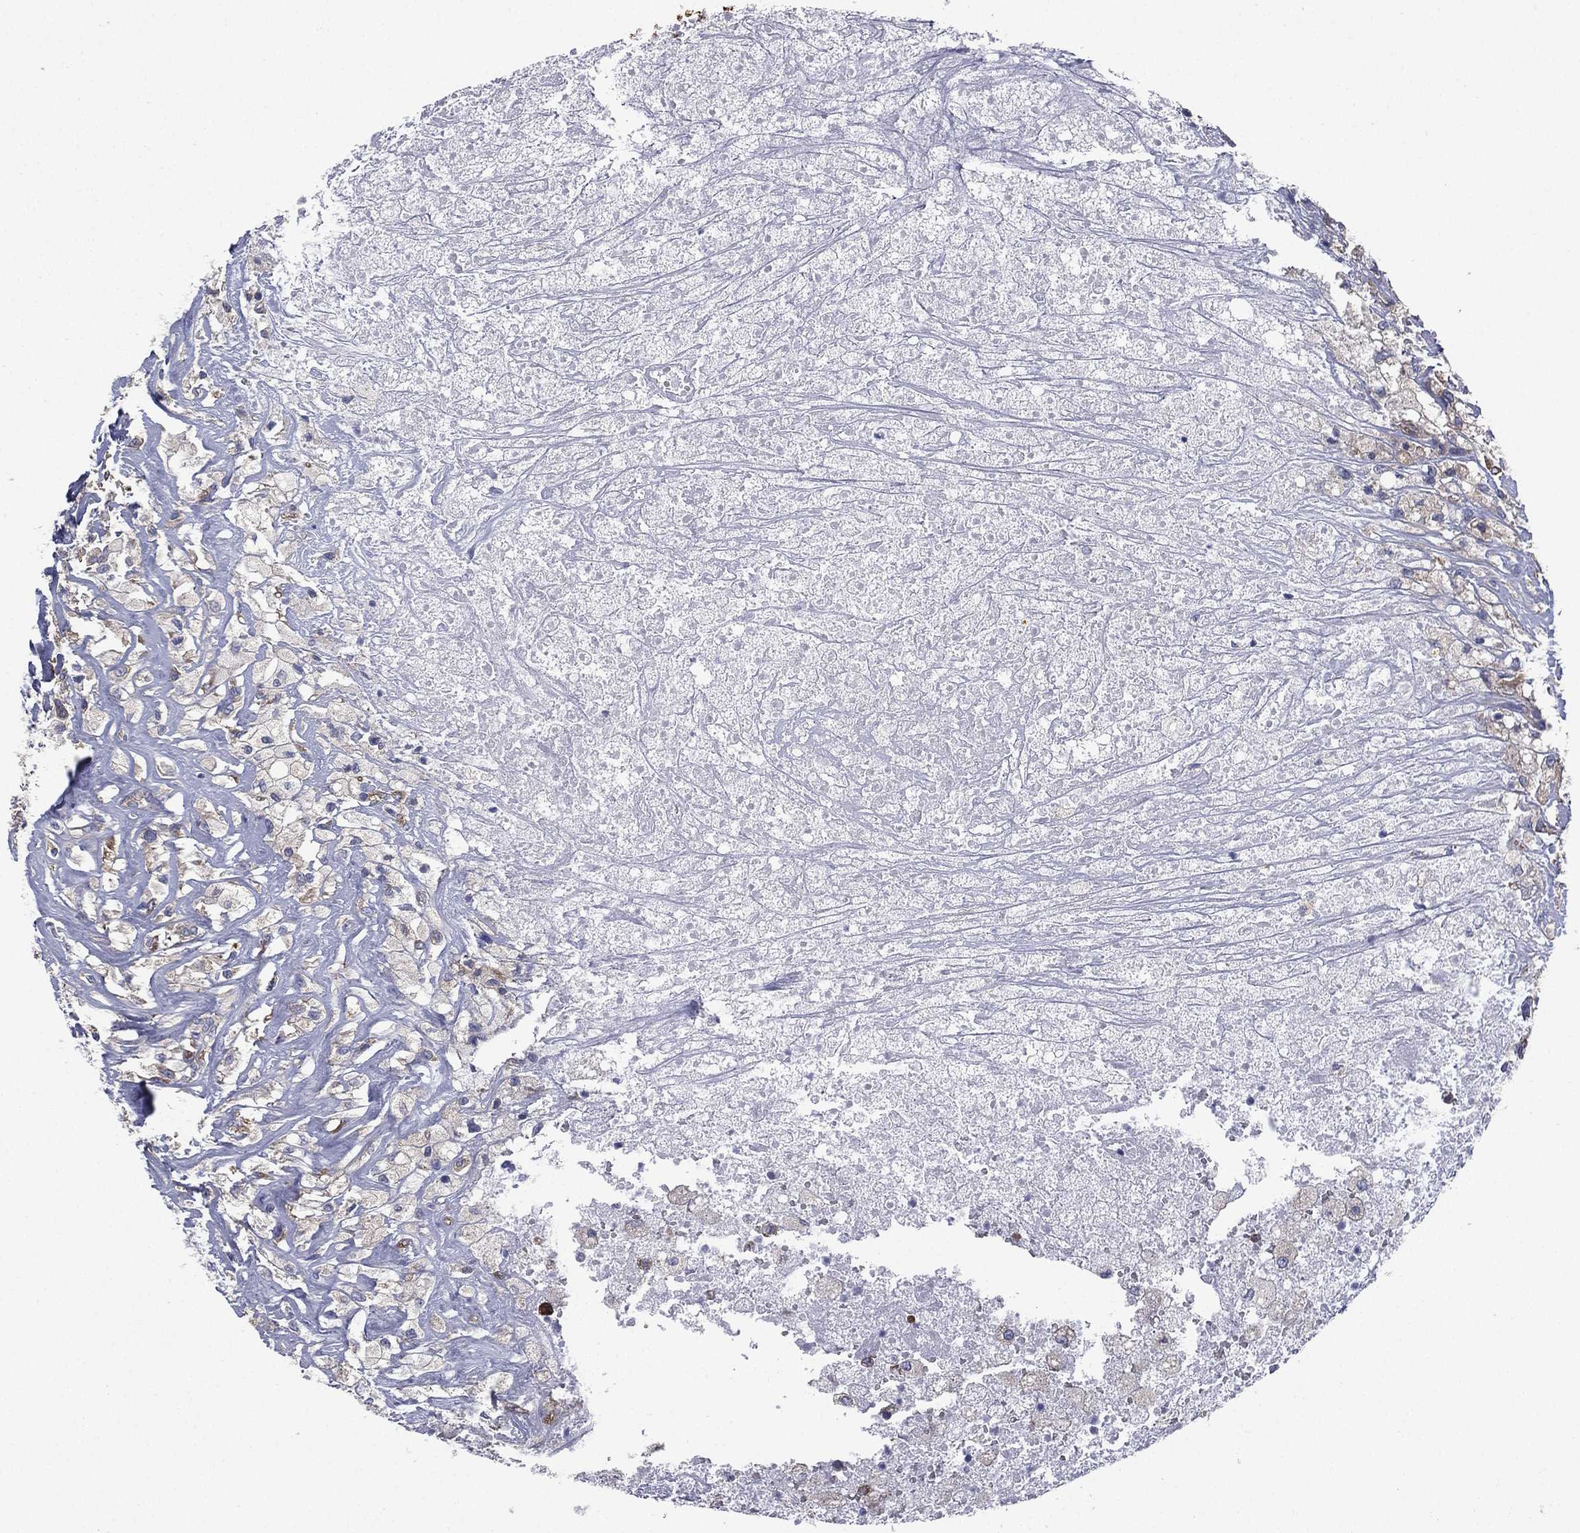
{"staining": {"intensity": "weak", "quantity": "<25%", "location": "cytoplasmic/membranous"}, "tissue": "testis cancer", "cell_type": "Tumor cells", "image_type": "cancer", "snomed": [{"axis": "morphology", "description": "Necrosis, NOS"}, {"axis": "morphology", "description": "Carcinoma, Embryonal, NOS"}, {"axis": "topography", "description": "Testis"}], "caption": "DAB immunohistochemical staining of testis cancer (embryonal carcinoma) exhibits no significant staining in tumor cells.", "gene": "FARSA", "patient": {"sex": "male", "age": 19}}